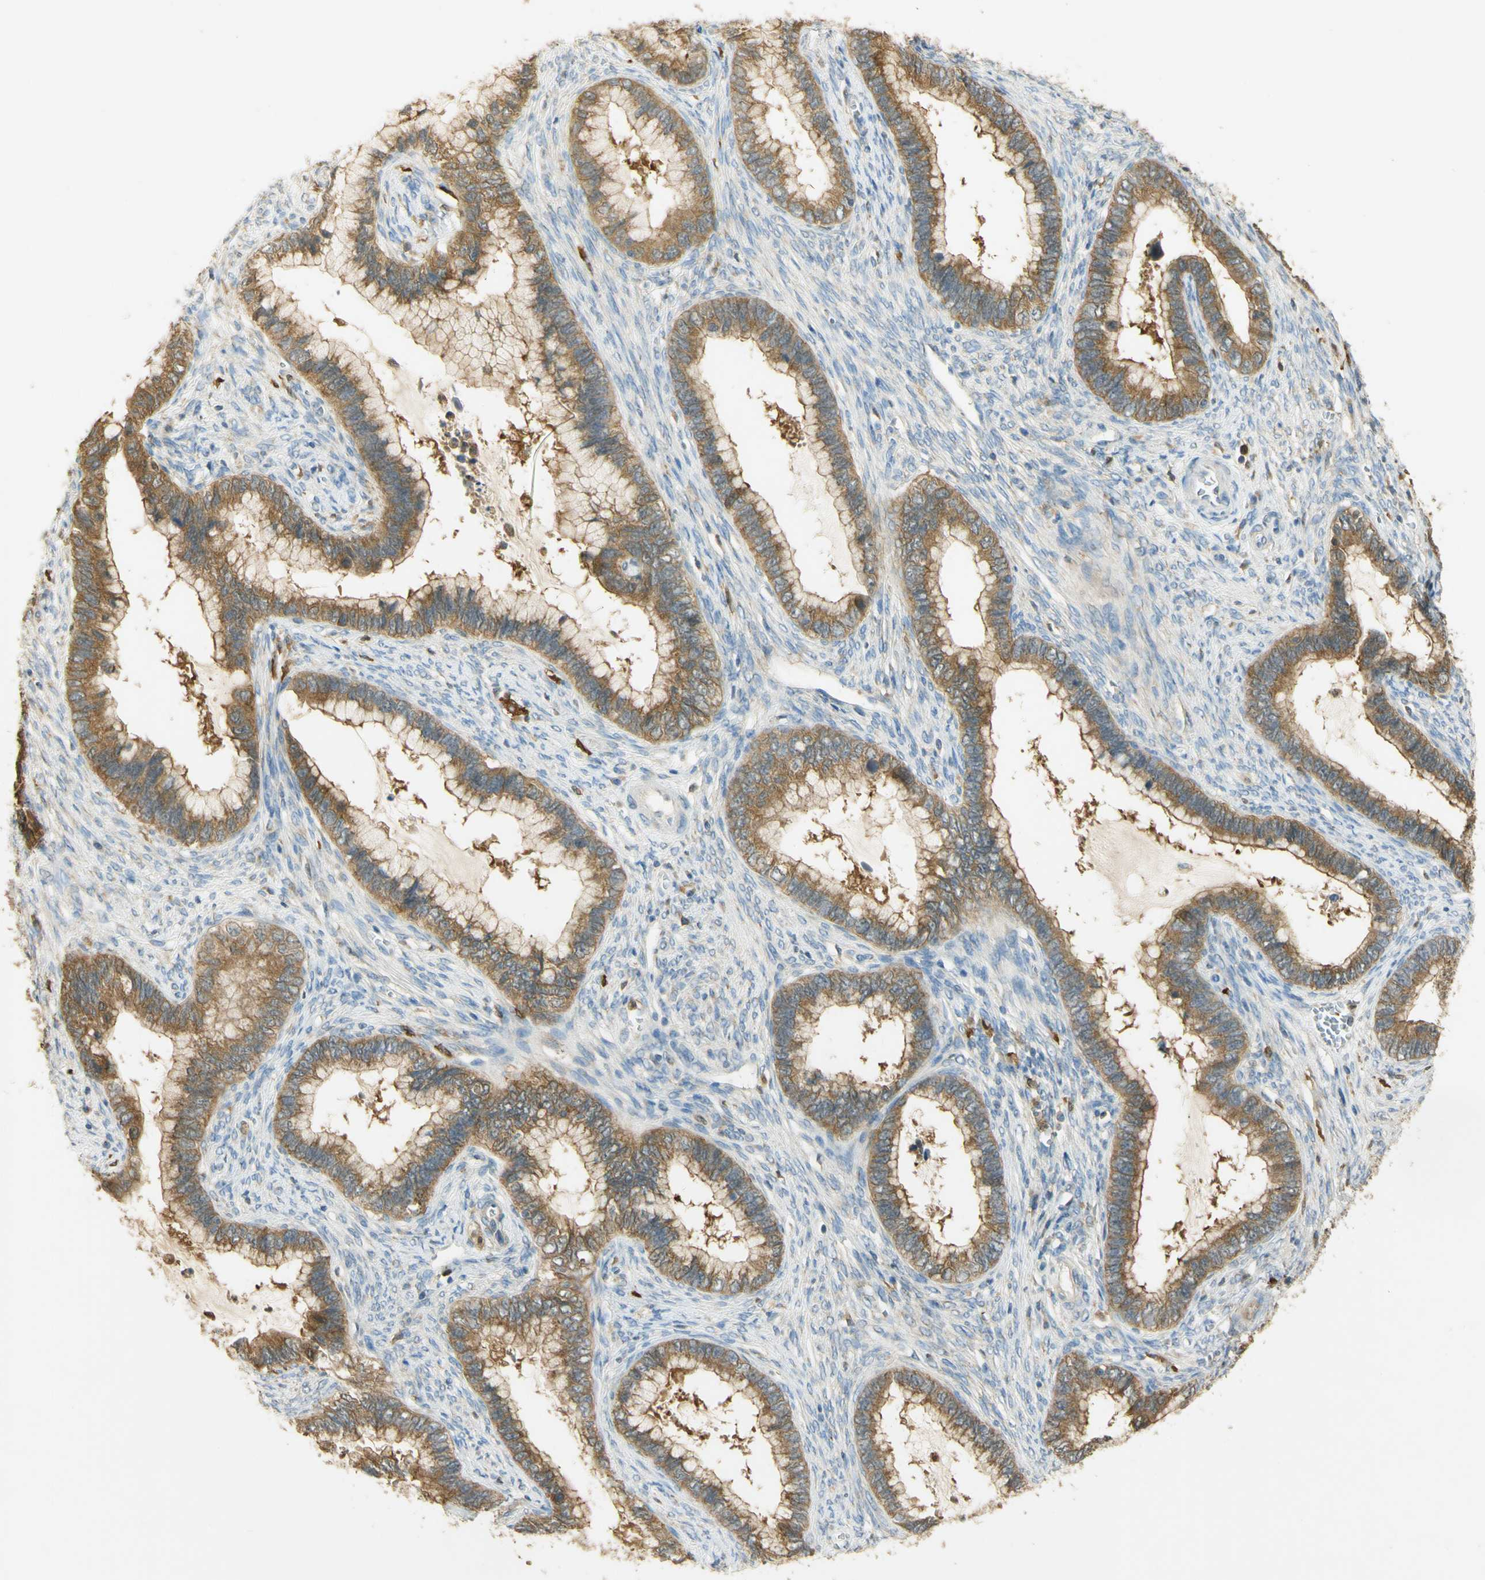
{"staining": {"intensity": "moderate", "quantity": ">75%", "location": "cytoplasmic/membranous"}, "tissue": "cervical cancer", "cell_type": "Tumor cells", "image_type": "cancer", "snomed": [{"axis": "morphology", "description": "Adenocarcinoma, NOS"}, {"axis": "topography", "description": "Cervix"}], "caption": "DAB immunohistochemical staining of human cervical cancer (adenocarcinoma) exhibits moderate cytoplasmic/membranous protein positivity in approximately >75% of tumor cells.", "gene": "PAK1", "patient": {"sex": "female", "age": 44}}